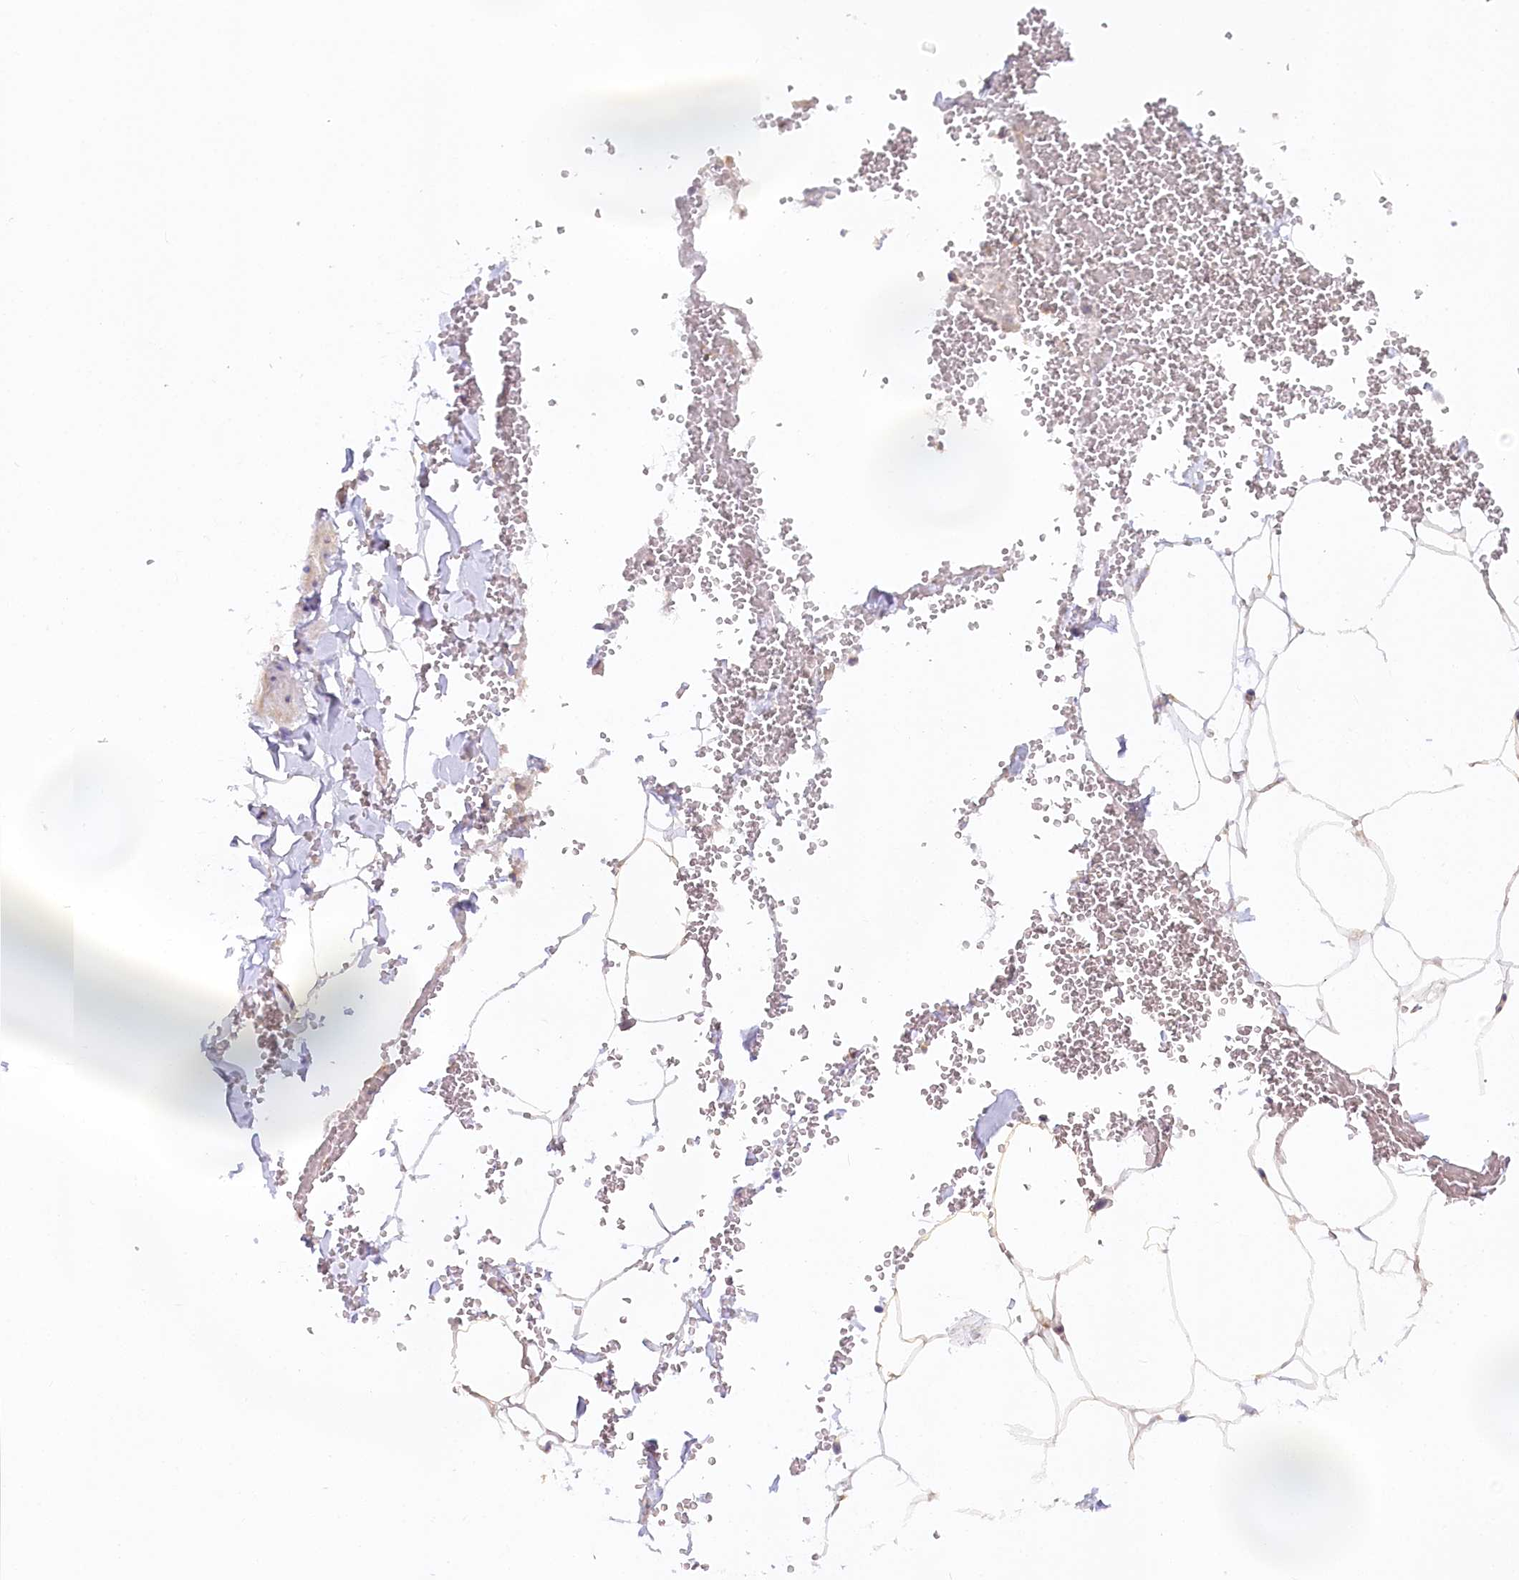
{"staining": {"intensity": "negative", "quantity": "none", "location": "none"}, "tissue": "adipose tissue", "cell_type": "Adipocytes", "image_type": "normal", "snomed": [{"axis": "morphology", "description": "Normal tissue, NOS"}, {"axis": "topography", "description": "Gallbladder"}, {"axis": "topography", "description": "Peripheral nerve tissue"}], "caption": "Immunohistochemistry of benign human adipose tissue displays no positivity in adipocytes.", "gene": "PAIP2", "patient": {"sex": "male", "age": 38}}